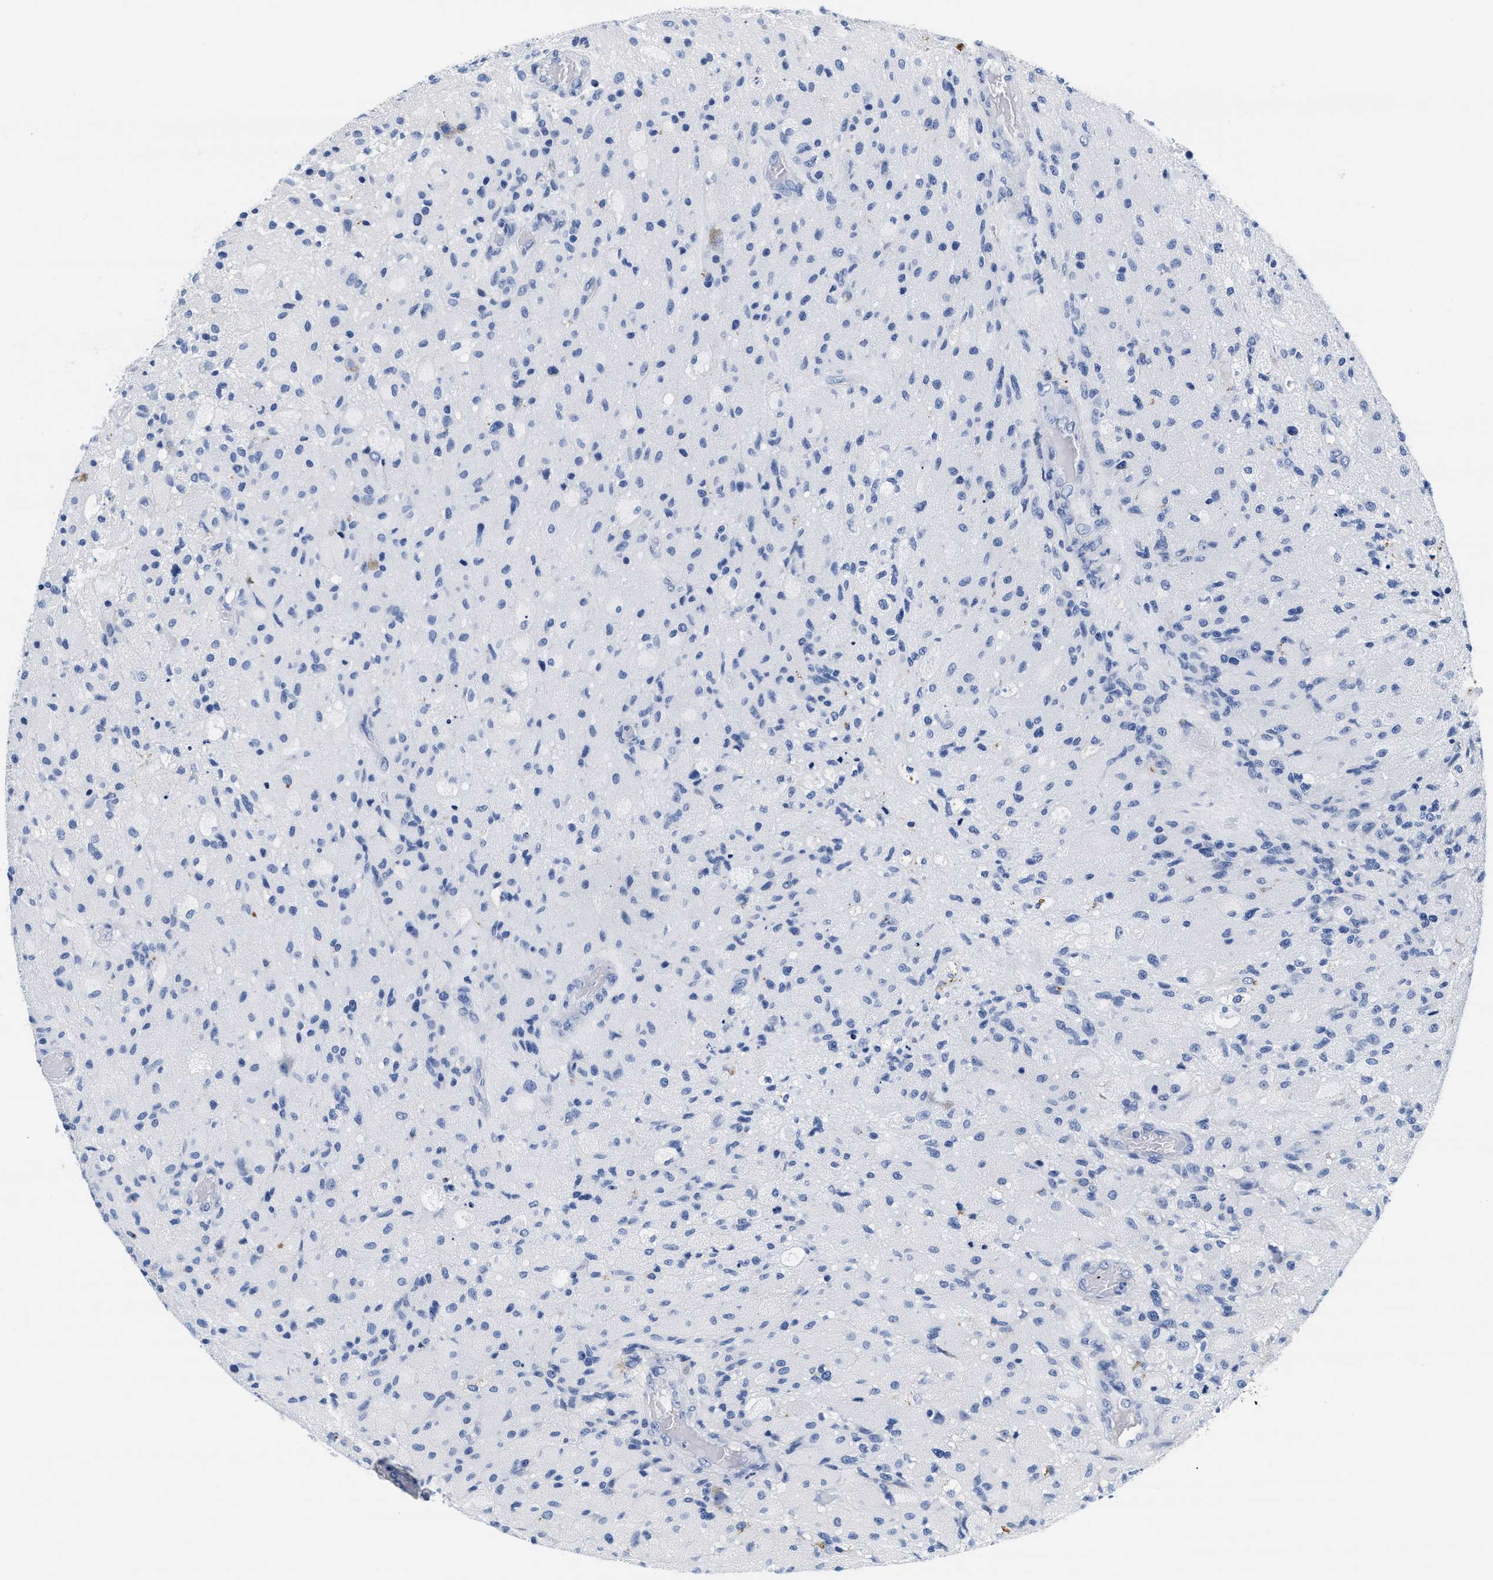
{"staining": {"intensity": "negative", "quantity": "none", "location": "none"}, "tissue": "glioma", "cell_type": "Tumor cells", "image_type": "cancer", "snomed": [{"axis": "morphology", "description": "Normal tissue, NOS"}, {"axis": "morphology", "description": "Glioma, malignant, High grade"}, {"axis": "topography", "description": "Cerebral cortex"}], "caption": "There is no significant expression in tumor cells of high-grade glioma (malignant).", "gene": "TTC3", "patient": {"sex": "male", "age": 77}}